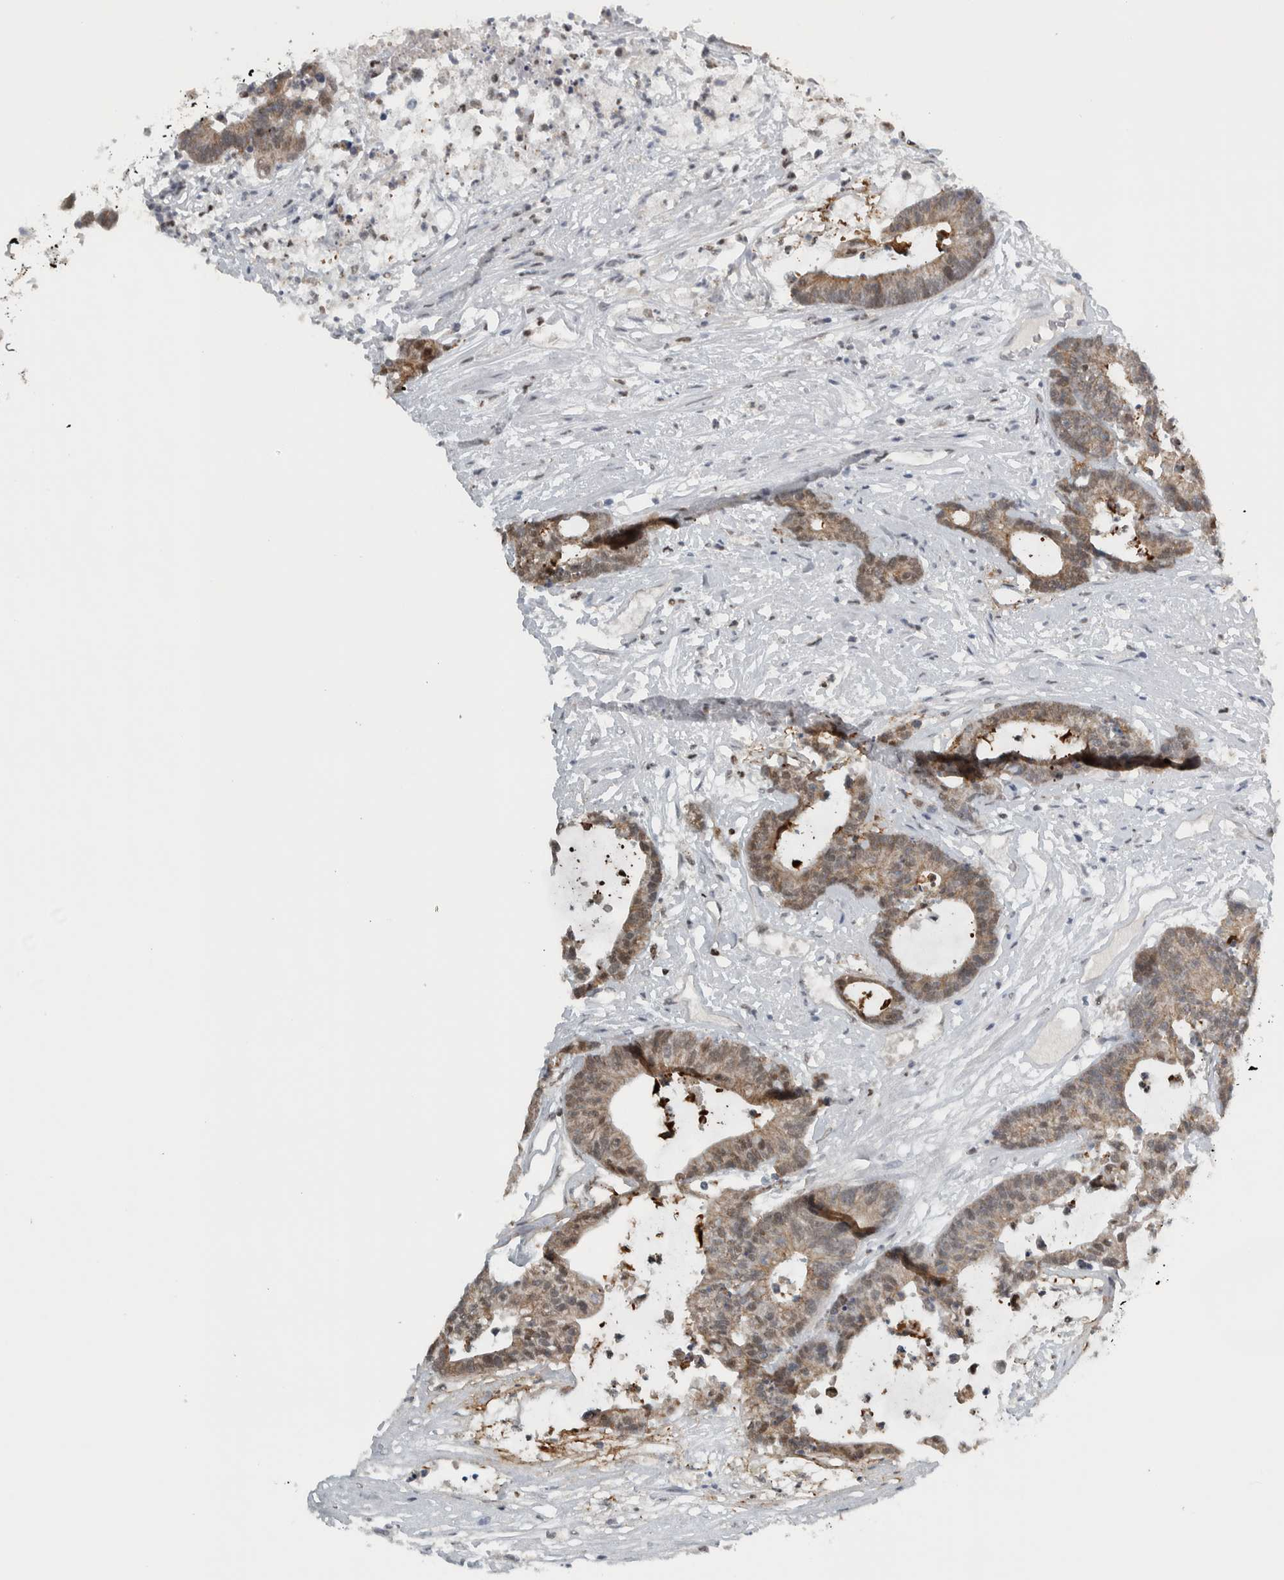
{"staining": {"intensity": "weak", "quantity": ">75%", "location": "cytoplasmic/membranous"}, "tissue": "colorectal cancer", "cell_type": "Tumor cells", "image_type": "cancer", "snomed": [{"axis": "morphology", "description": "Adenocarcinoma, NOS"}, {"axis": "topography", "description": "Colon"}], "caption": "There is low levels of weak cytoplasmic/membranous staining in tumor cells of colorectal cancer, as demonstrated by immunohistochemical staining (brown color).", "gene": "ADPRM", "patient": {"sex": "female", "age": 84}}